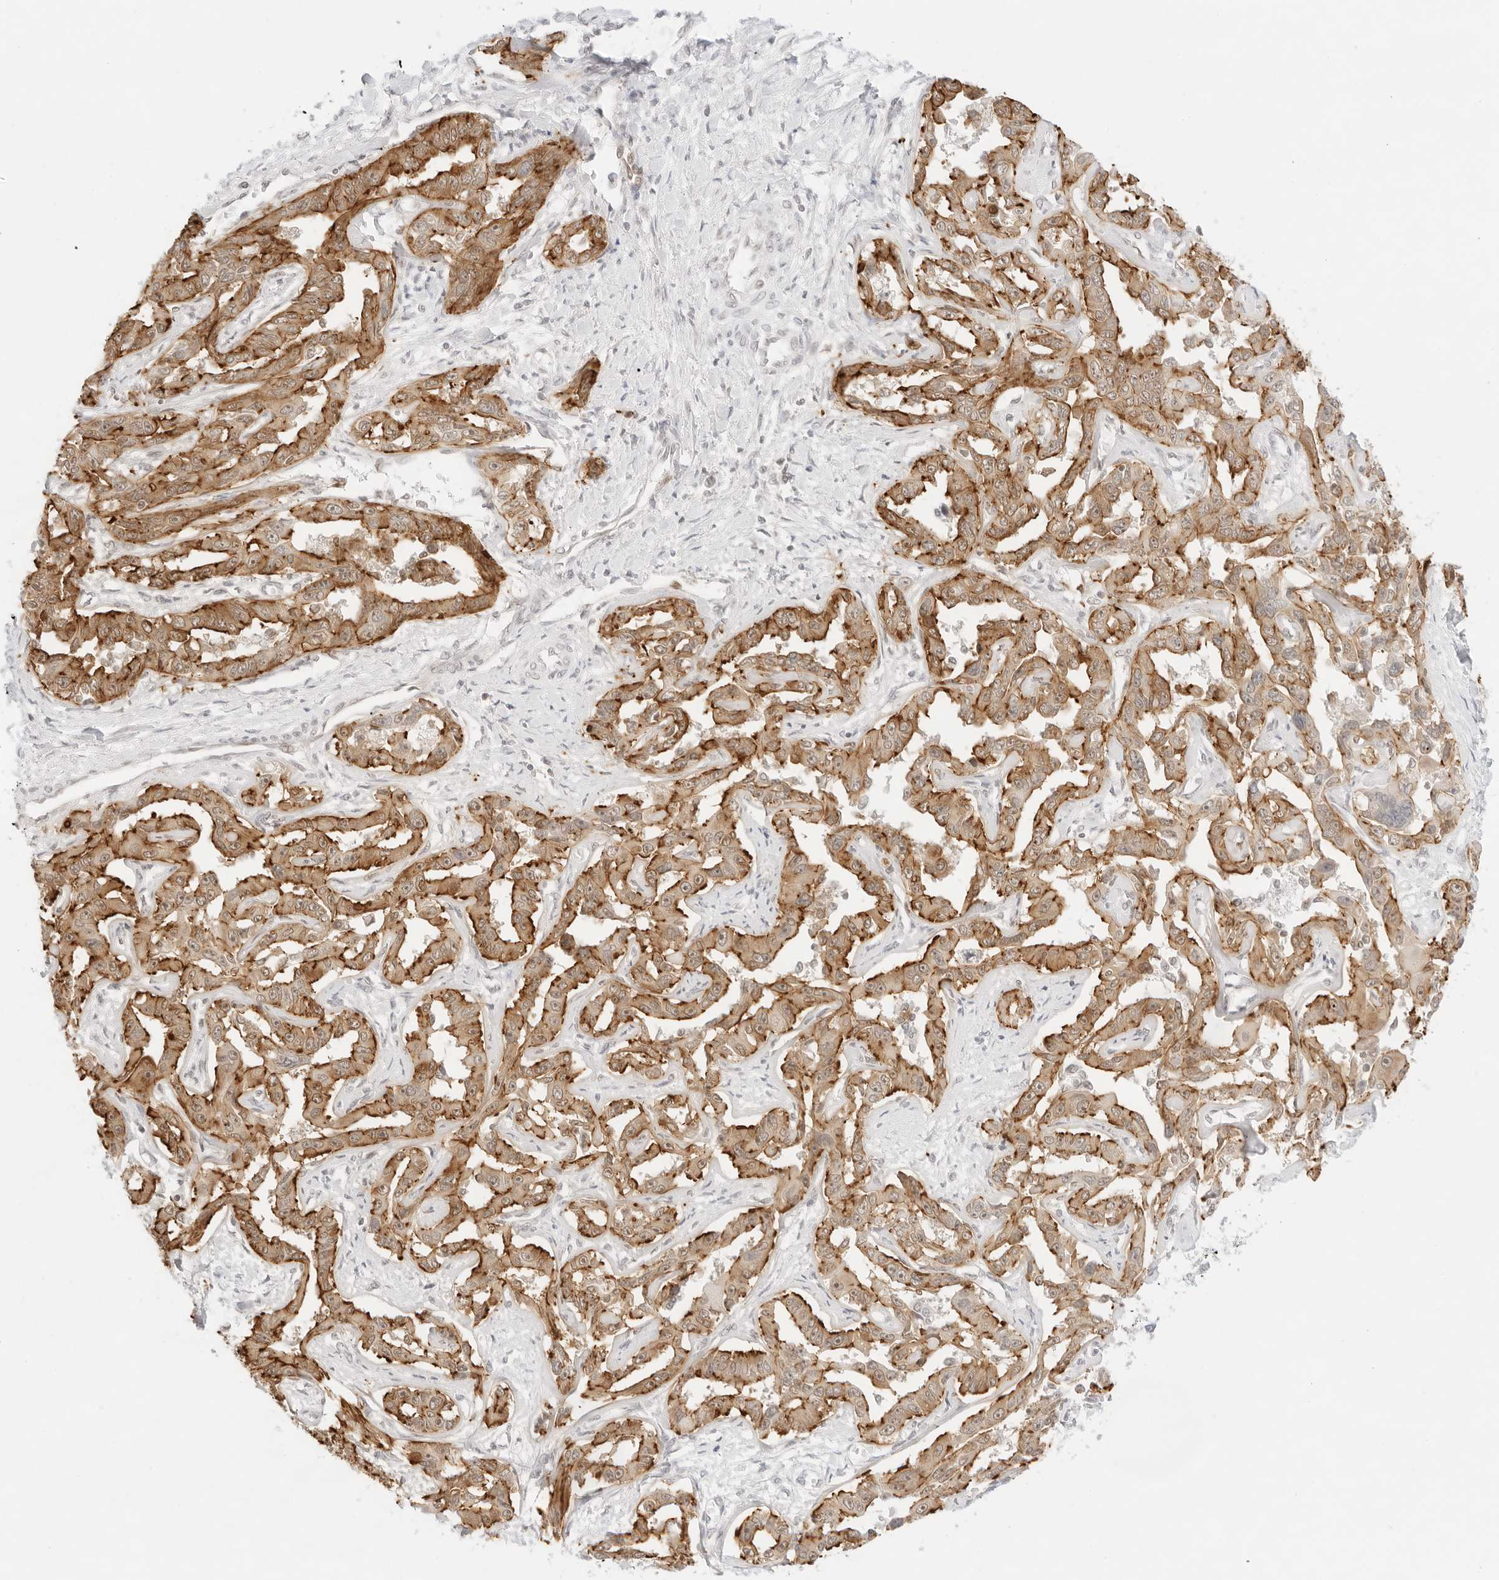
{"staining": {"intensity": "strong", "quantity": "25%-75%", "location": "cytoplasmic/membranous"}, "tissue": "liver cancer", "cell_type": "Tumor cells", "image_type": "cancer", "snomed": [{"axis": "morphology", "description": "Cholangiocarcinoma"}, {"axis": "topography", "description": "Liver"}], "caption": "This histopathology image exhibits liver cholangiocarcinoma stained with immunohistochemistry (IHC) to label a protein in brown. The cytoplasmic/membranous of tumor cells show strong positivity for the protein. Nuclei are counter-stained blue.", "gene": "GNAS", "patient": {"sex": "male", "age": 59}}